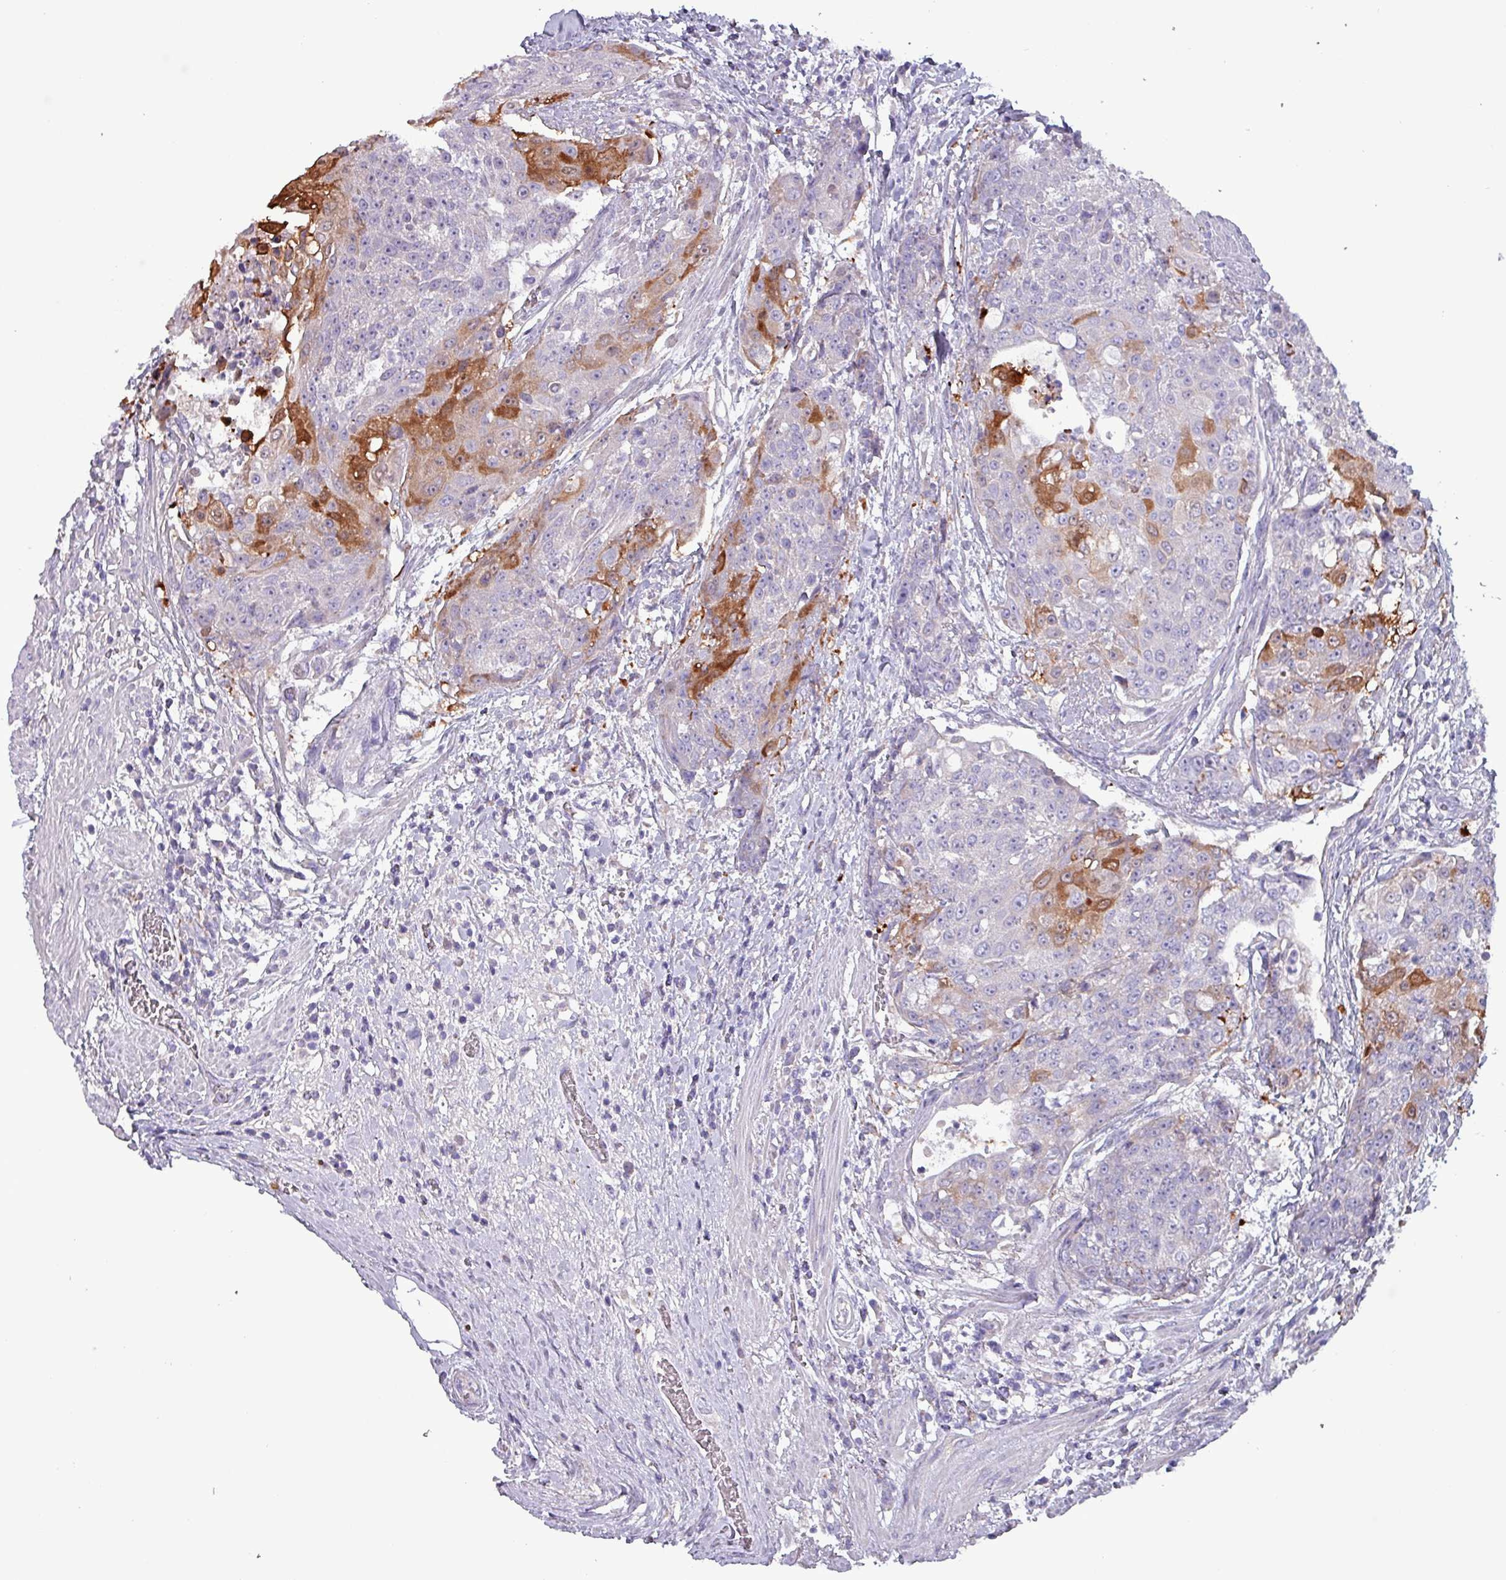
{"staining": {"intensity": "moderate", "quantity": "<25%", "location": "cytoplasmic/membranous"}, "tissue": "urothelial cancer", "cell_type": "Tumor cells", "image_type": "cancer", "snomed": [{"axis": "morphology", "description": "Urothelial carcinoma, High grade"}, {"axis": "topography", "description": "Urinary bladder"}], "caption": "The histopathology image exhibits staining of urothelial carcinoma (high-grade), revealing moderate cytoplasmic/membranous protein expression (brown color) within tumor cells.", "gene": "HSD3B7", "patient": {"sex": "female", "age": 63}}